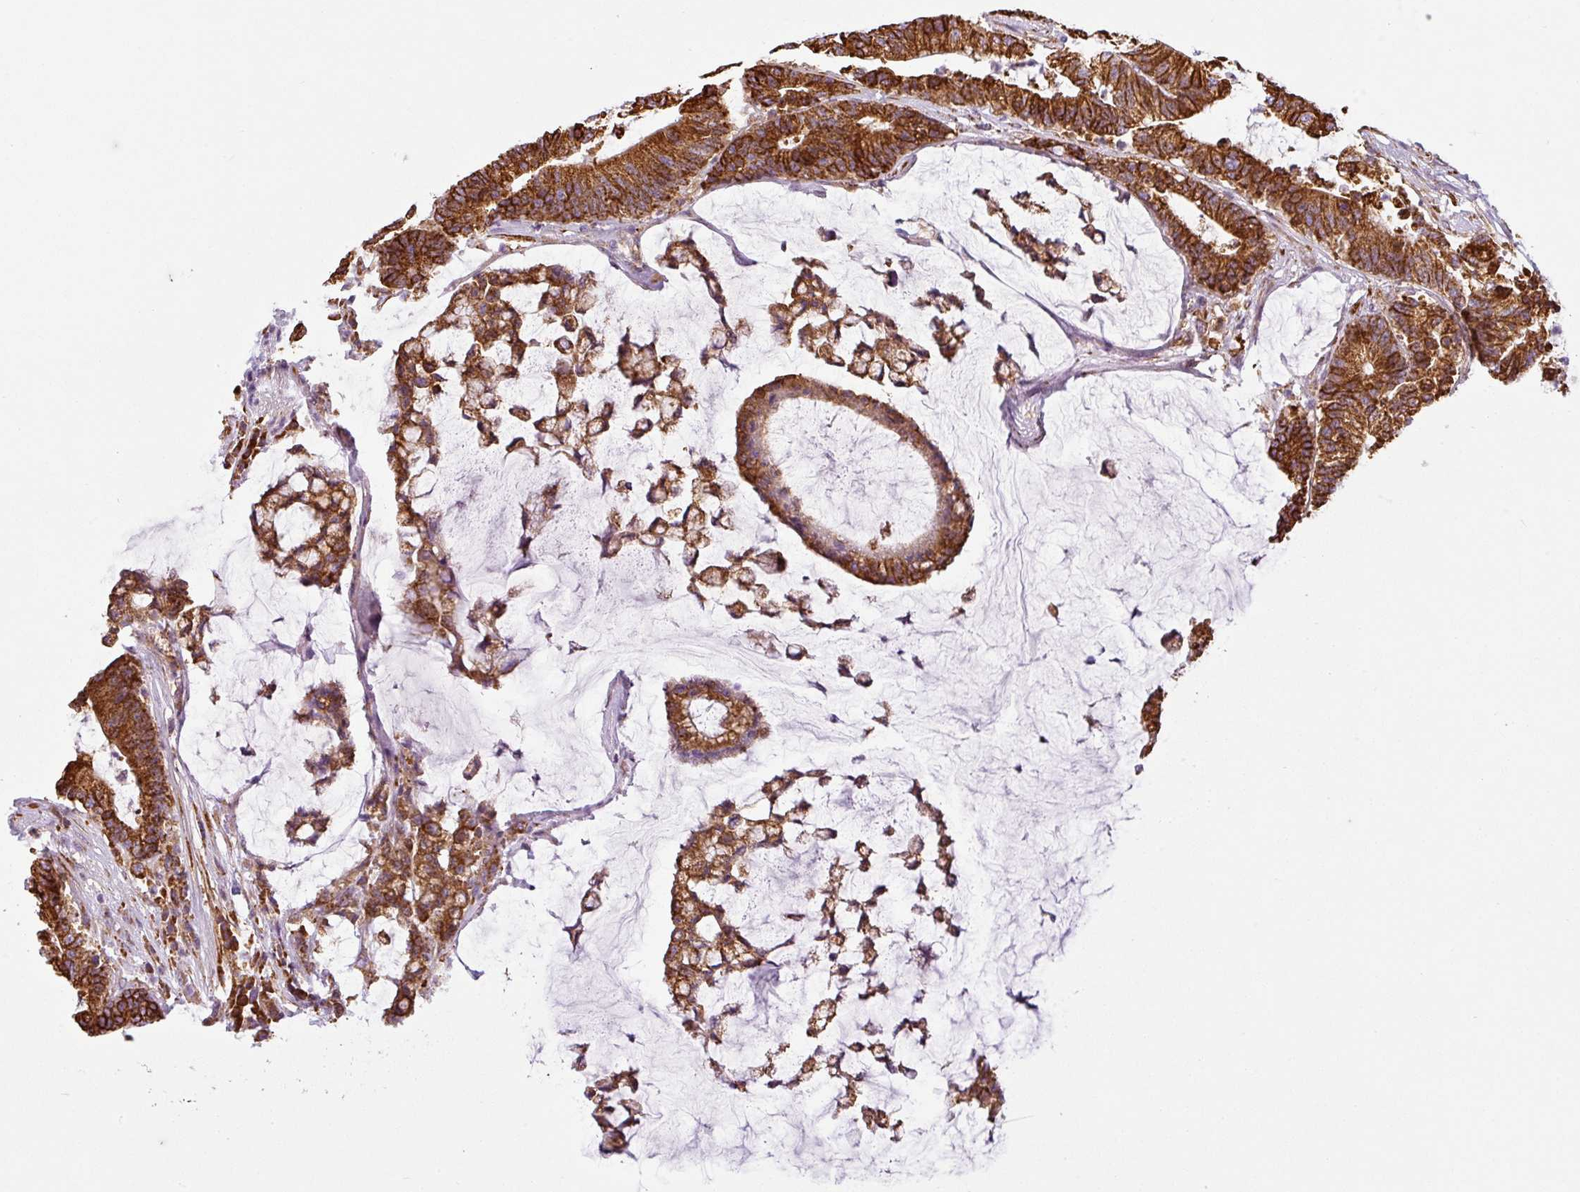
{"staining": {"intensity": "strong", "quantity": ">75%", "location": "cytoplasmic/membranous"}, "tissue": "colorectal cancer", "cell_type": "Tumor cells", "image_type": "cancer", "snomed": [{"axis": "morphology", "description": "Adenocarcinoma, NOS"}, {"axis": "topography", "description": "Colon"}], "caption": "Tumor cells display strong cytoplasmic/membranous expression in about >75% of cells in colorectal cancer. Immunohistochemistry stains the protein of interest in brown and the nuclei are stained blue.", "gene": "ANKRD18A", "patient": {"sex": "female", "age": 84}}